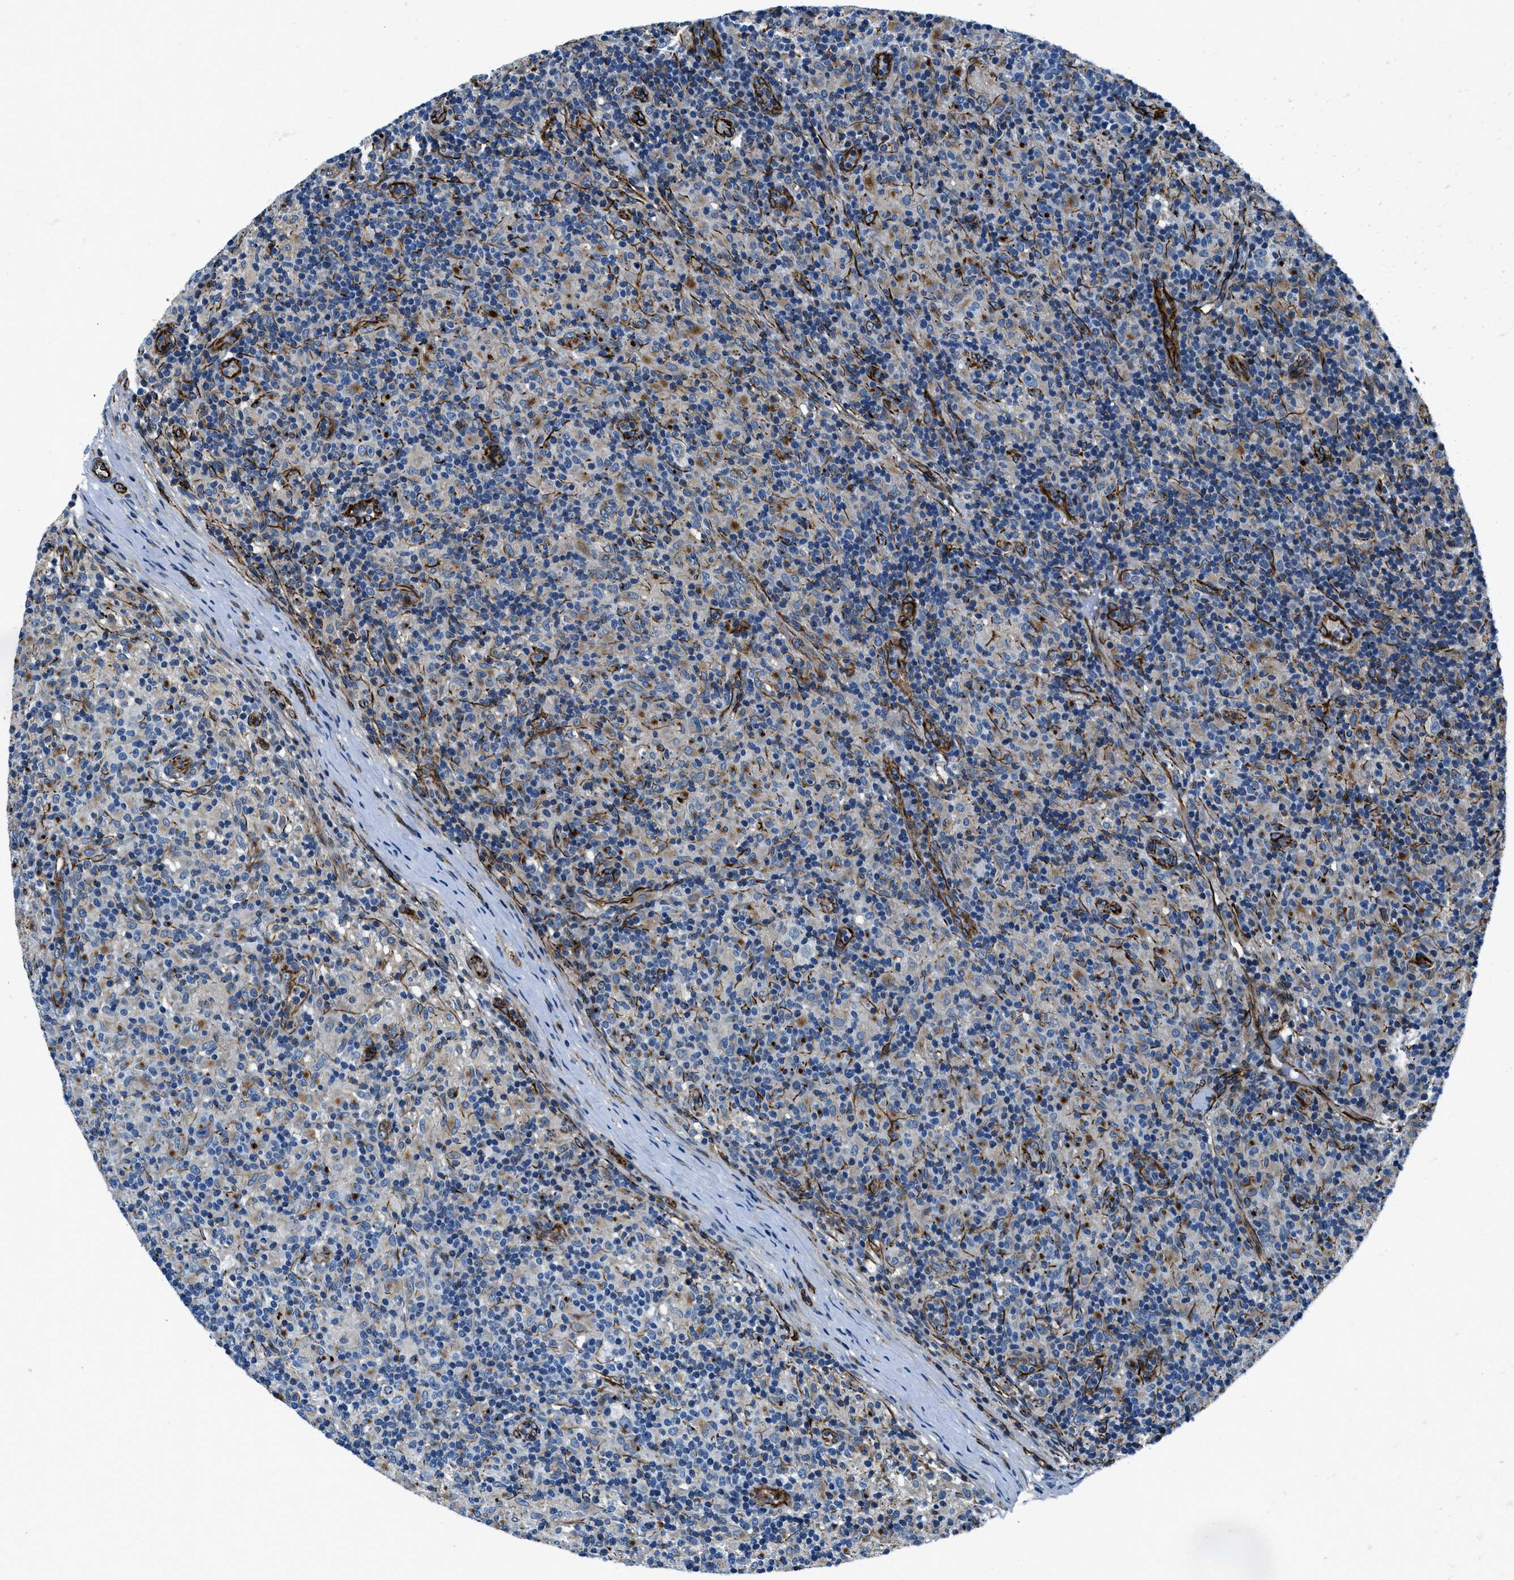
{"staining": {"intensity": "negative", "quantity": "none", "location": "none"}, "tissue": "lymphoma", "cell_type": "Tumor cells", "image_type": "cancer", "snomed": [{"axis": "morphology", "description": "Hodgkin's disease, NOS"}, {"axis": "topography", "description": "Lymph node"}], "caption": "IHC micrograph of neoplastic tissue: Hodgkin's disease stained with DAB shows no significant protein positivity in tumor cells. Nuclei are stained in blue.", "gene": "GNS", "patient": {"sex": "male", "age": 70}}